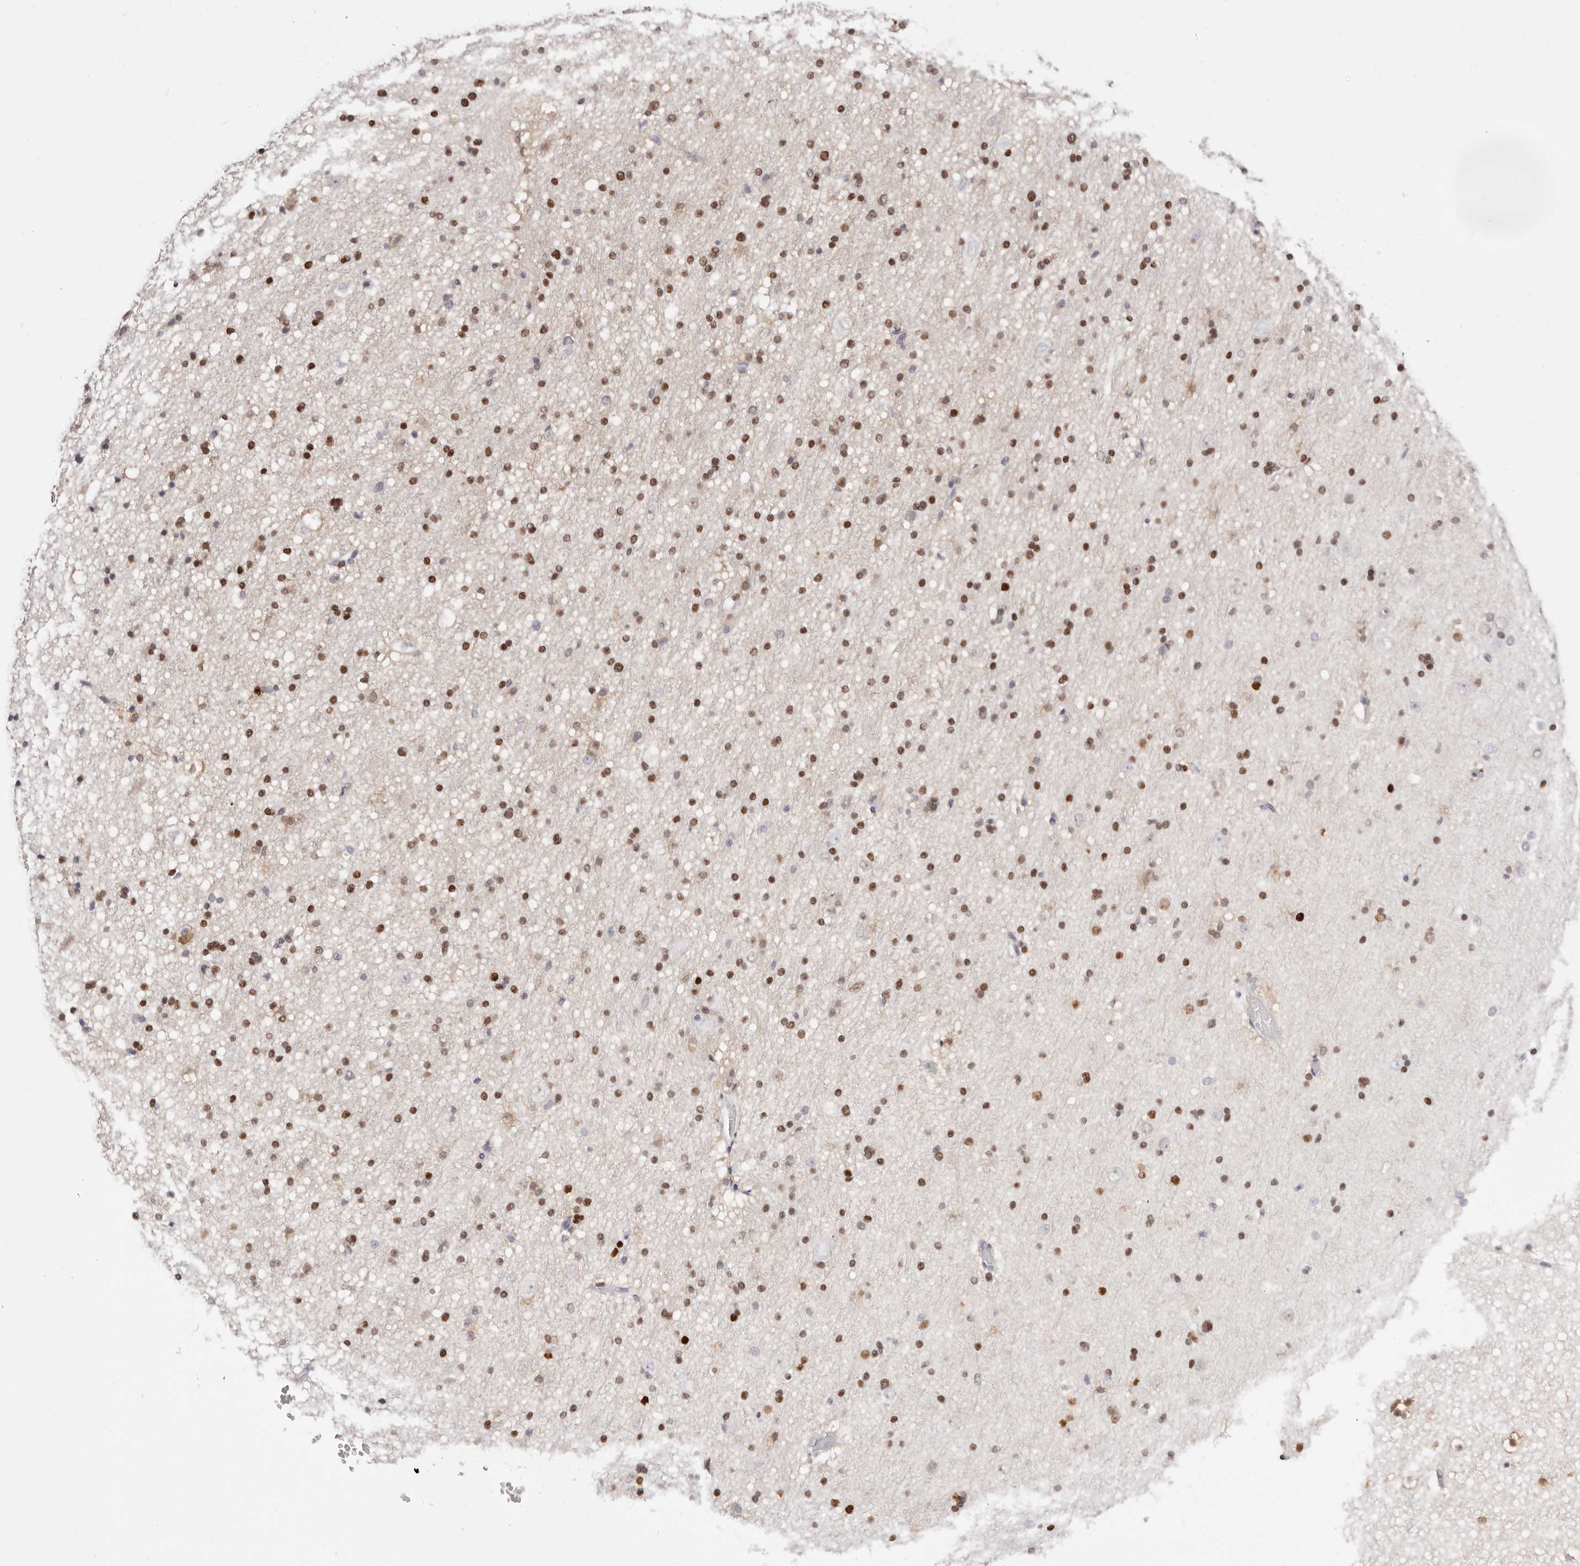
{"staining": {"intensity": "negative", "quantity": "none", "location": "none"}, "tissue": "cerebral cortex", "cell_type": "Endothelial cells", "image_type": "normal", "snomed": [{"axis": "morphology", "description": "Normal tissue, NOS"}, {"axis": "topography", "description": "Cerebral cortex"}], "caption": "This is an immunohistochemistry histopathology image of benign cerebral cortex. There is no positivity in endothelial cells.", "gene": "TKT", "patient": {"sex": "male", "age": 34}}